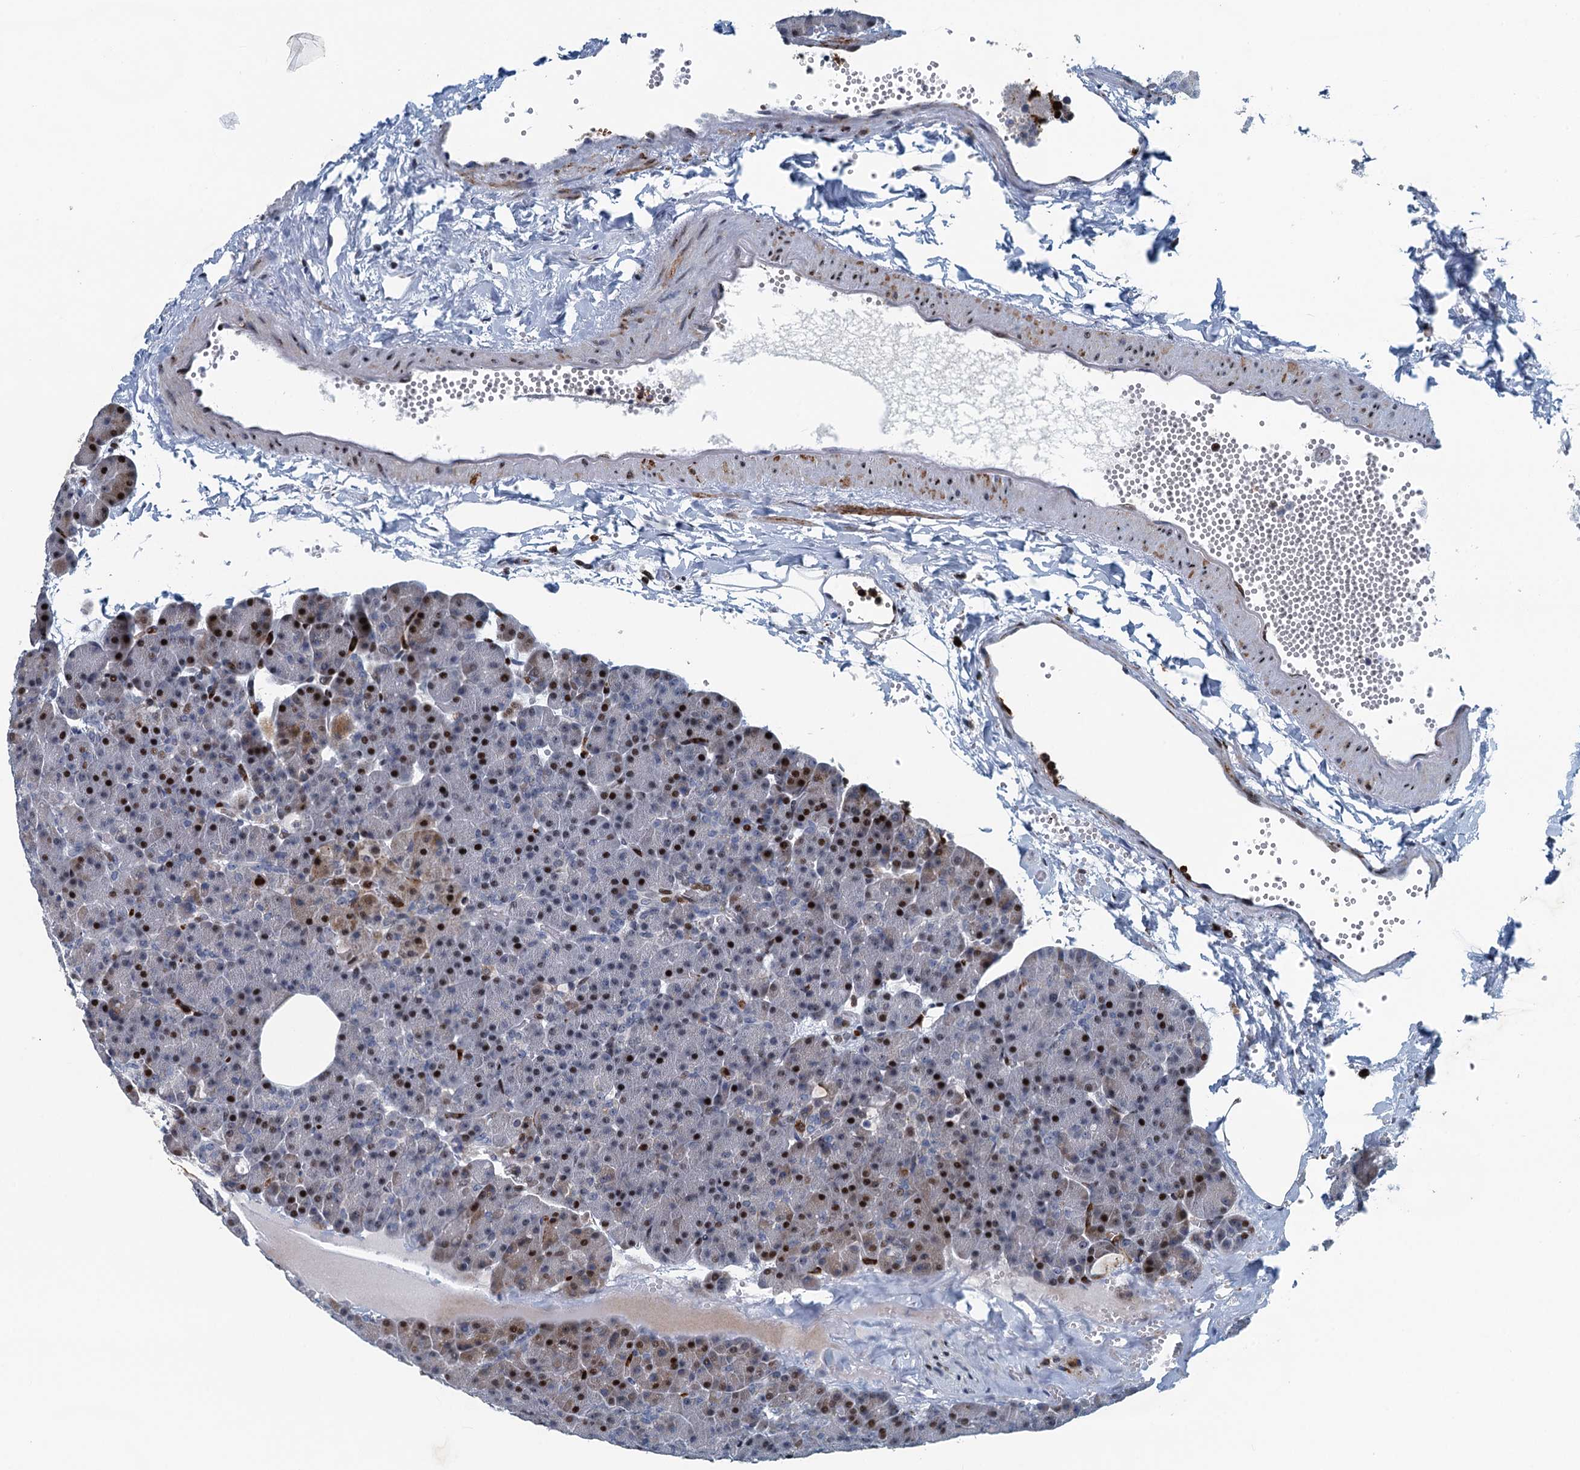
{"staining": {"intensity": "strong", "quantity": "25%-75%", "location": "nuclear"}, "tissue": "pancreas", "cell_type": "Exocrine glandular cells", "image_type": "normal", "snomed": [{"axis": "morphology", "description": "Normal tissue, NOS"}, {"axis": "morphology", "description": "Carcinoid, malignant, NOS"}, {"axis": "topography", "description": "Pancreas"}], "caption": "Immunohistochemical staining of unremarkable pancreas shows strong nuclear protein positivity in about 25%-75% of exocrine glandular cells.", "gene": "ANKRD13D", "patient": {"sex": "female", "age": 35}}